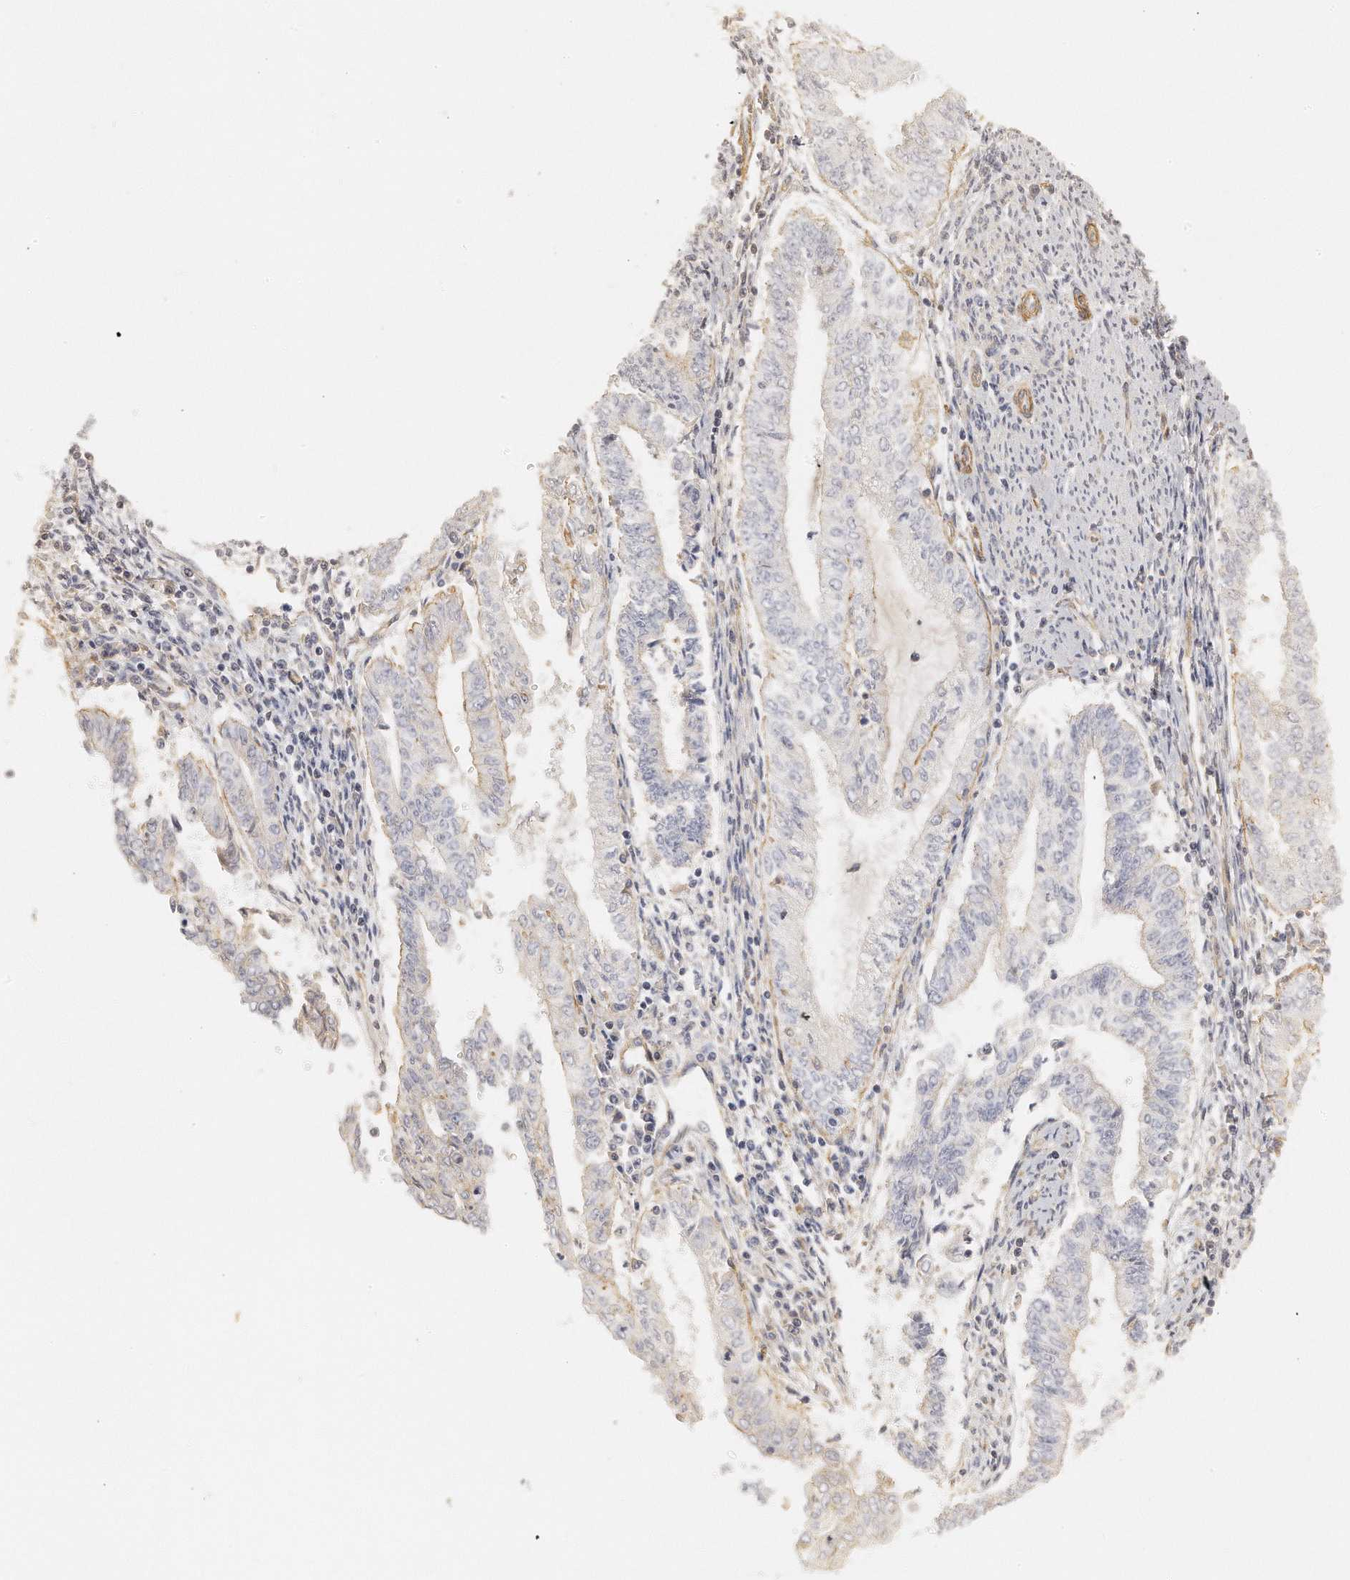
{"staining": {"intensity": "negative", "quantity": "none", "location": "none"}, "tissue": "endometrial cancer", "cell_type": "Tumor cells", "image_type": "cancer", "snomed": [{"axis": "morphology", "description": "Adenocarcinoma, NOS"}, {"axis": "topography", "description": "Endometrium"}], "caption": "Tumor cells show no significant protein positivity in endometrial cancer (adenocarcinoma). (DAB (3,3'-diaminobenzidine) IHC, high magnification).", "gene": "CHST7", "patient": {"sex": "female", "age": 66}}